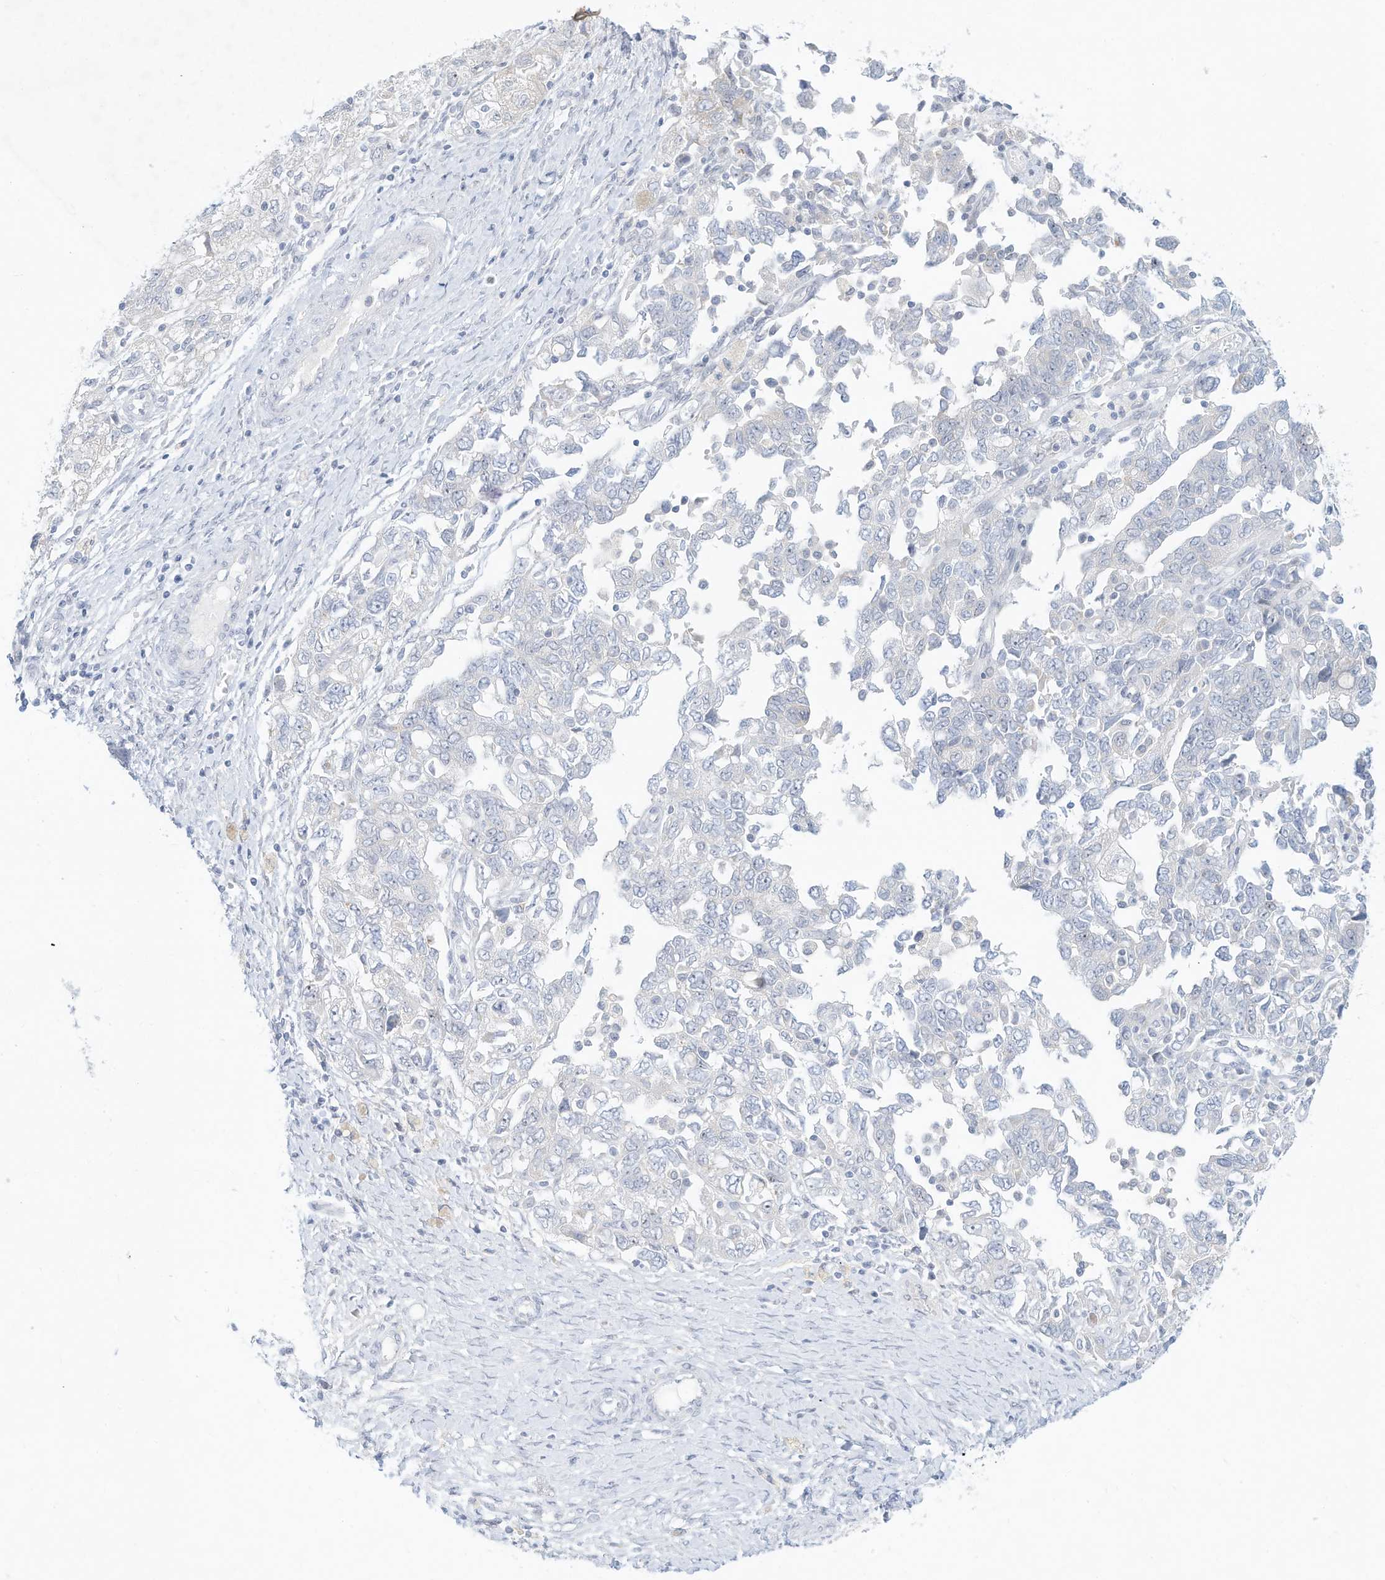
{"staining": {"intensity": "negative", "quantity": "none", "location": "none"}, "tissue": "ovarian cancer", "cell_type": "Tumor cells", "image_type": "cancer", "snomed": [{"axis": "morphology", "description": "Carcinoma, NOS"}, {"axis": "morphology", "description": "Cystadenocarcinoma, serous, NOS"}, {"axis": "topography", "description": "Ovary"}], "caption": "An image of ovarian cancer stained for a protein exhibits no brown staining in tumor cells. (DAB (3,3'-diaminobenzidine) IHC with hematoxylin counter stain).", "gene": "PAK6", "patient": {"sex": "female", "age": 69}}